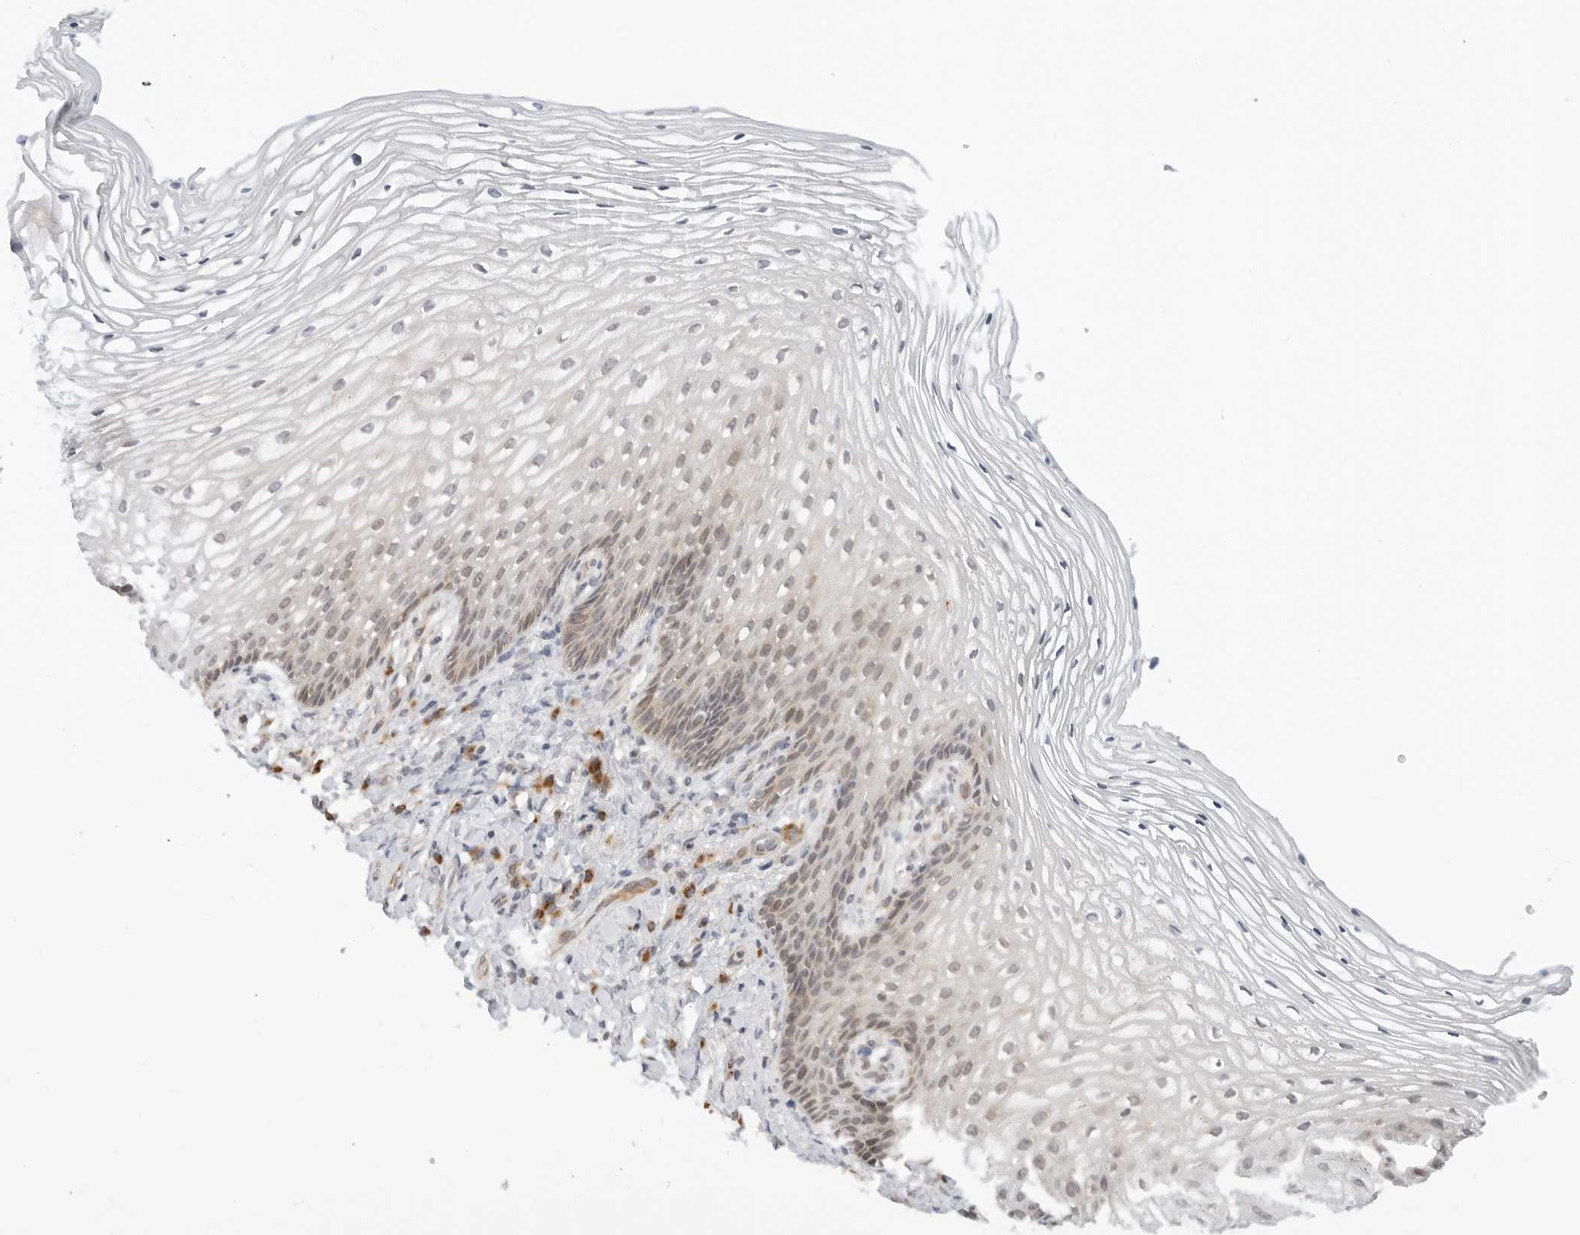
{"staining": {"intensity": "moderate", "quantity": "25%-75%", "location": "cytoplasmic/membranous"}, "tissue": "vagina", "cell_type": "Squamous epithelial cells", "image_type": "normal", "snomed": [{"axis": "morphology", "description": "Normal tissue, NOS"}, {"axis": "topography", "description": "Vagina"}], "caption": "This is an image of immunohistochemistry staining of benign vagina, which shows moderate expression in the cytoplasmic/membranous of squamous epithelial cells.", "gene": "POLR3GL", "patient": {"sex": "female", "age": 60}}